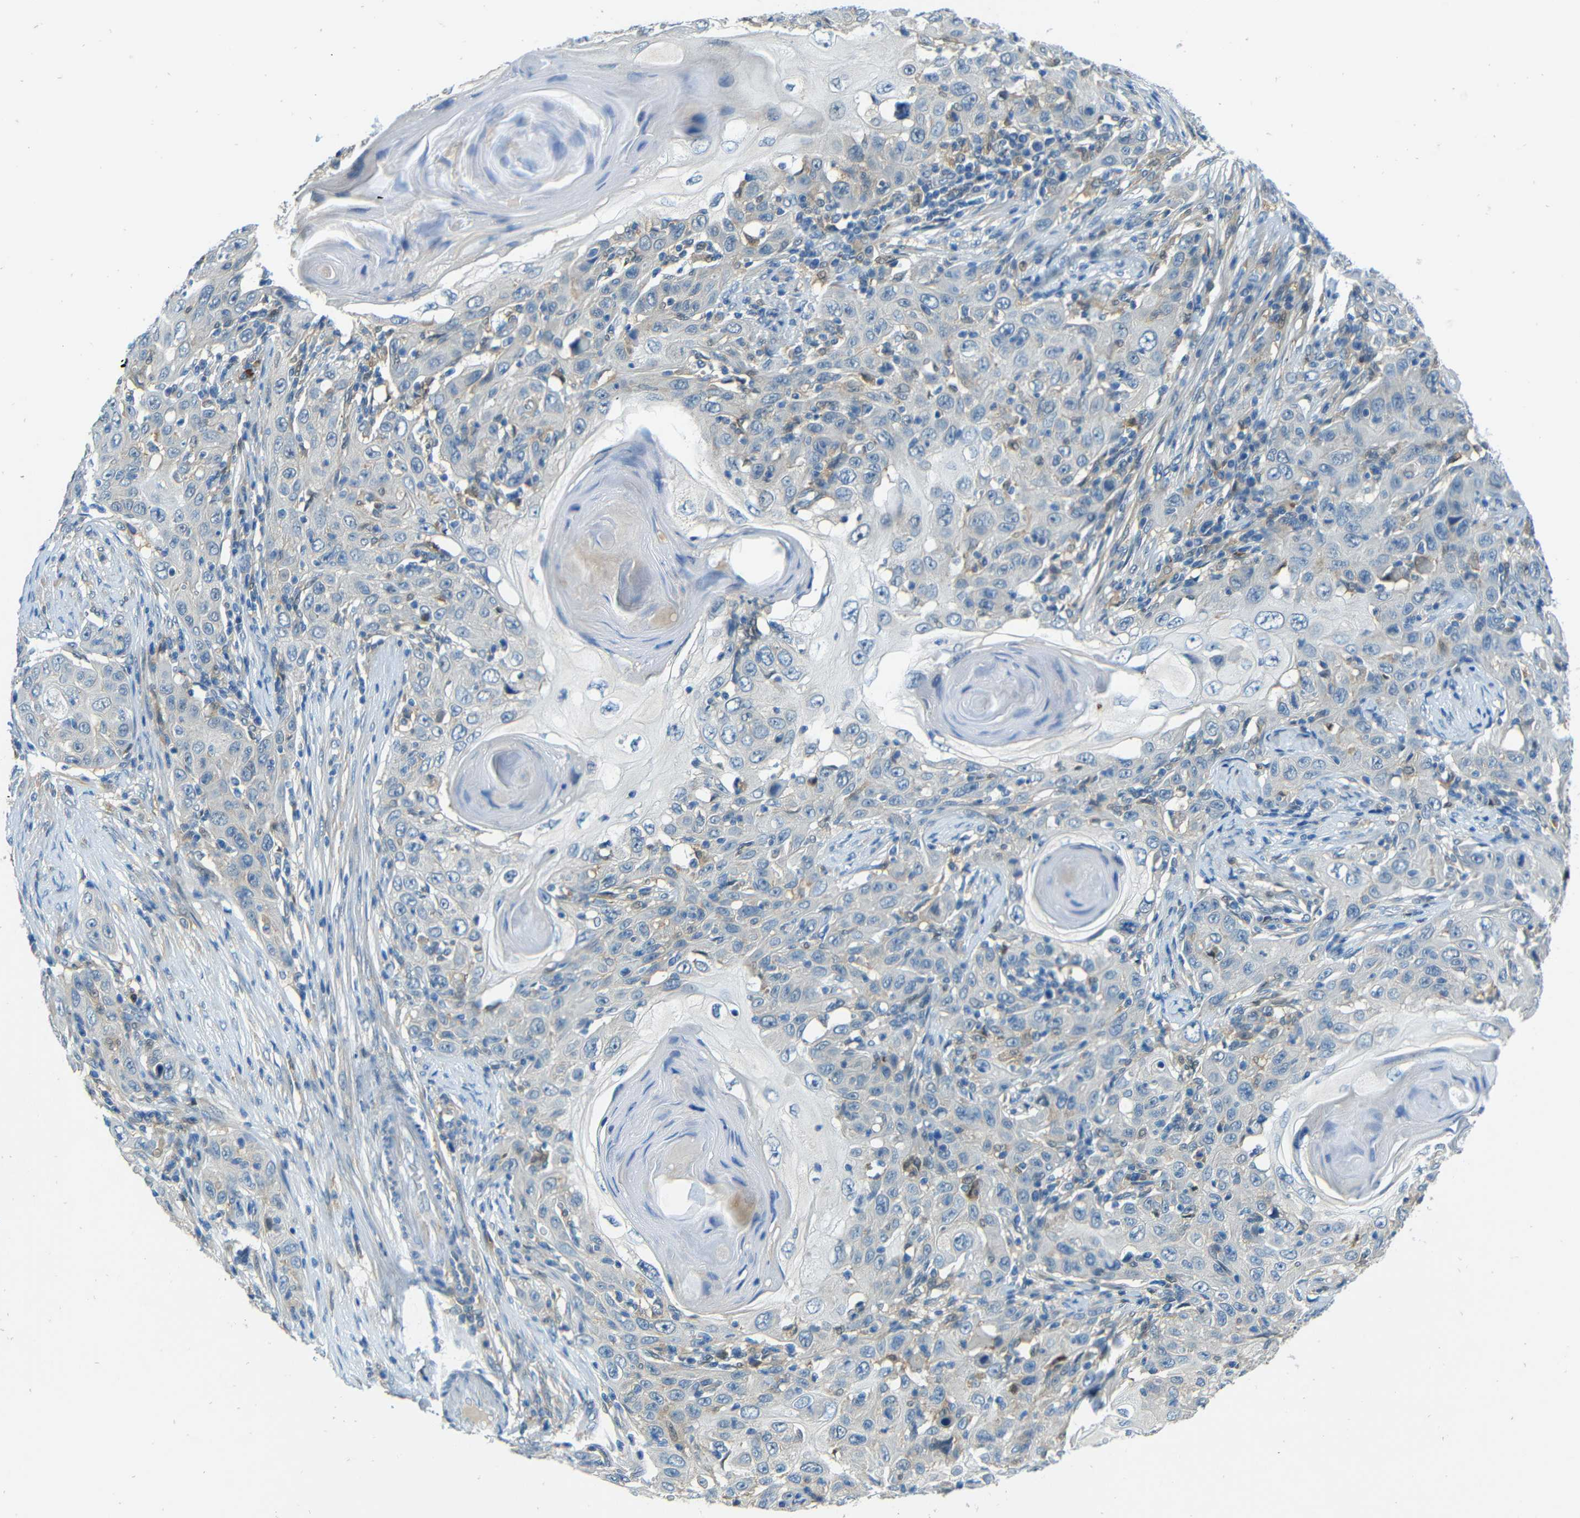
{"staining": {"intensity": "negative", "quantity": "none", "location": "none"}, "tissue": "skin cancer", "cell_type": "Tumor cells", "image_type": "cancer", "snomed": [{"axis": "morphology", "description": "Squamous cell carcinoma, NOS"}, {"axis": "topography", "description": "Skin"}], "caption": "Immunohistochemistry image of neoplastic tissue: human skin squamous cell carcinoma stained with DAB demonstrates no significant protein expression in tumor cells.", "gene": "CYP26B1", "patient": {"sex": "female", "age": 88}}